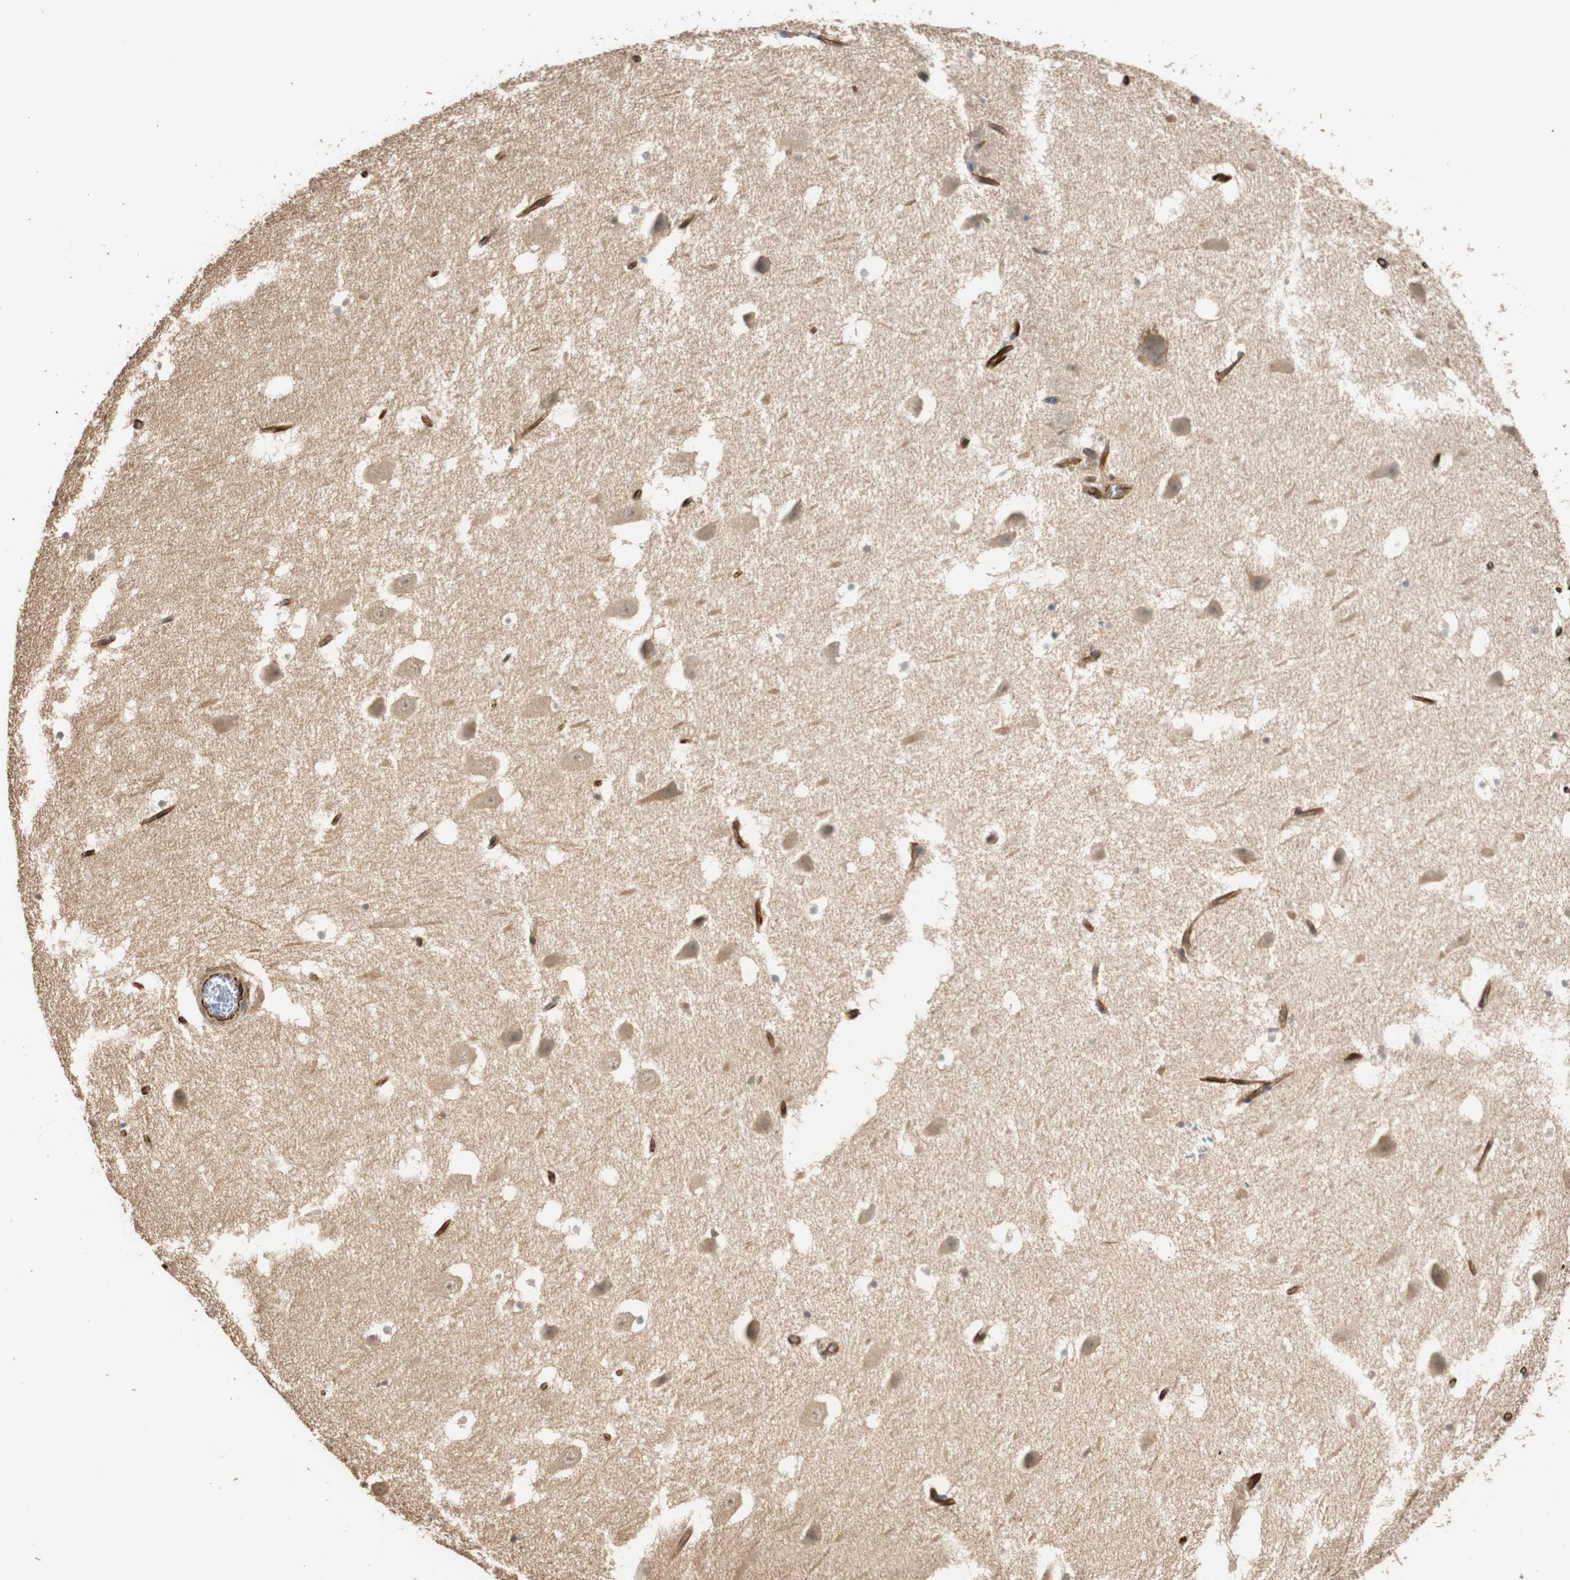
{"staining": {"intensity": "negative", "quantity": "none", "location": "none"}, "tissue": "hippocampus", "cell_type": "Glial cells", "image_type": "normal", "snomed": [{"axis": "morphology", "description": "Normal tissue, NOS"}, {"axis": "topography", "description": "Hippocampus"}], "caption": "Immunohistochemistry photomicrograph of benign hippocampus: human hippocampus stained with DAB (3,3'-diaminobenzidine) displays no significant protein expression in glial cells.", "gene": "NES", "patient": {"sex": "male", "age": 45}}